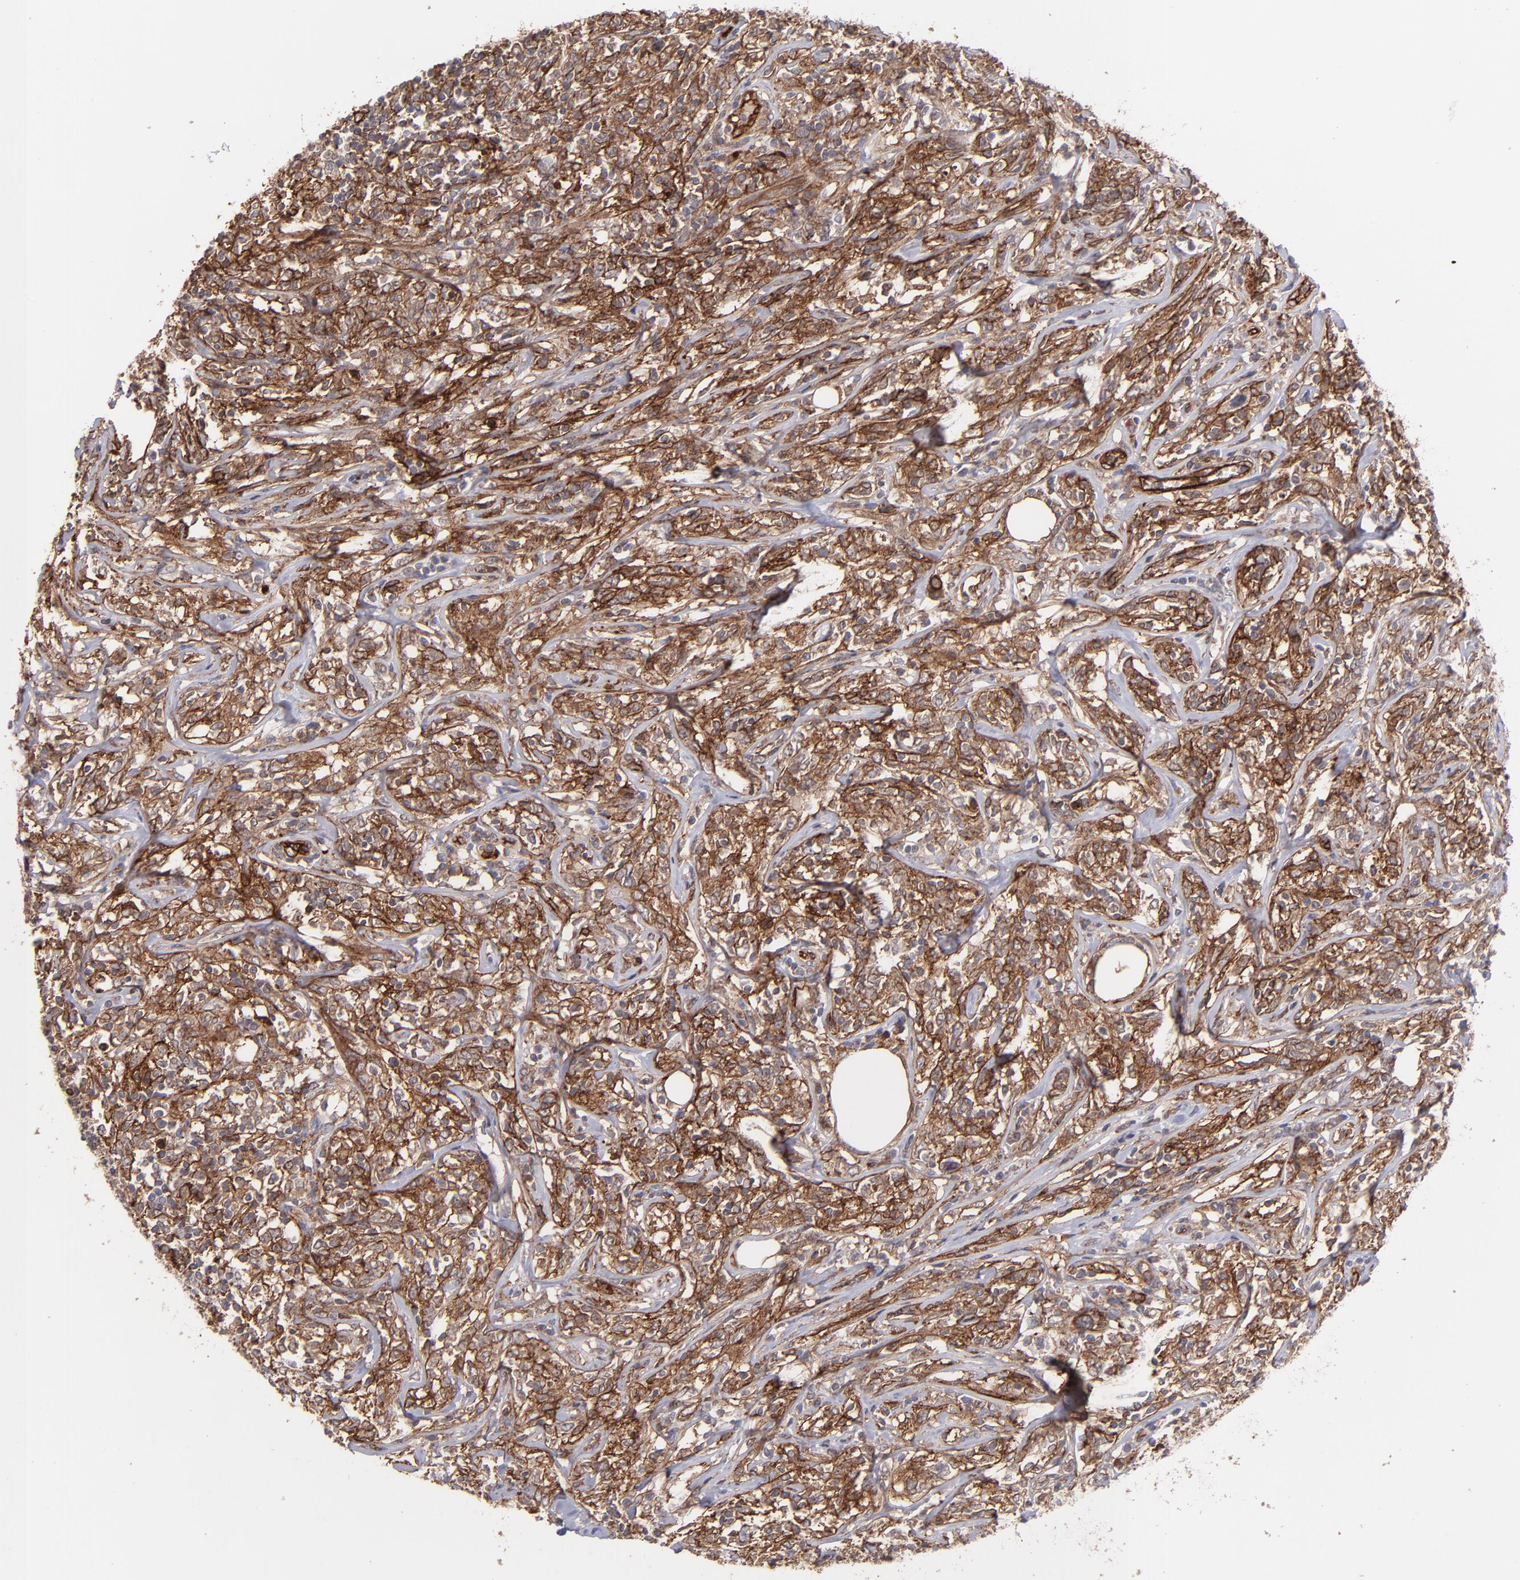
{"staining": {"intensity": "strong", "quantity": ">75%", "location": "cytoplasmic/membranous"}, "tissue": "lymphoma", "cell_type": "Tumor cells", "image_type": "cancer", "snomed": [{"axis": "morphology", "description": "Malignant lymphoma, non-Hodgkin's type, High grade"}, {"axis": "topography", "description": "Lymph node"}], "caption": "Protein expression analysis of human malignant lymphoma, non-Hodgkin's type (high-grade) reveals strong cytoplasmic/membranous positivity in about >75% of tumor cells.", "gene": "ICAM1", "patient": {"sex": "female", "age": 84}}